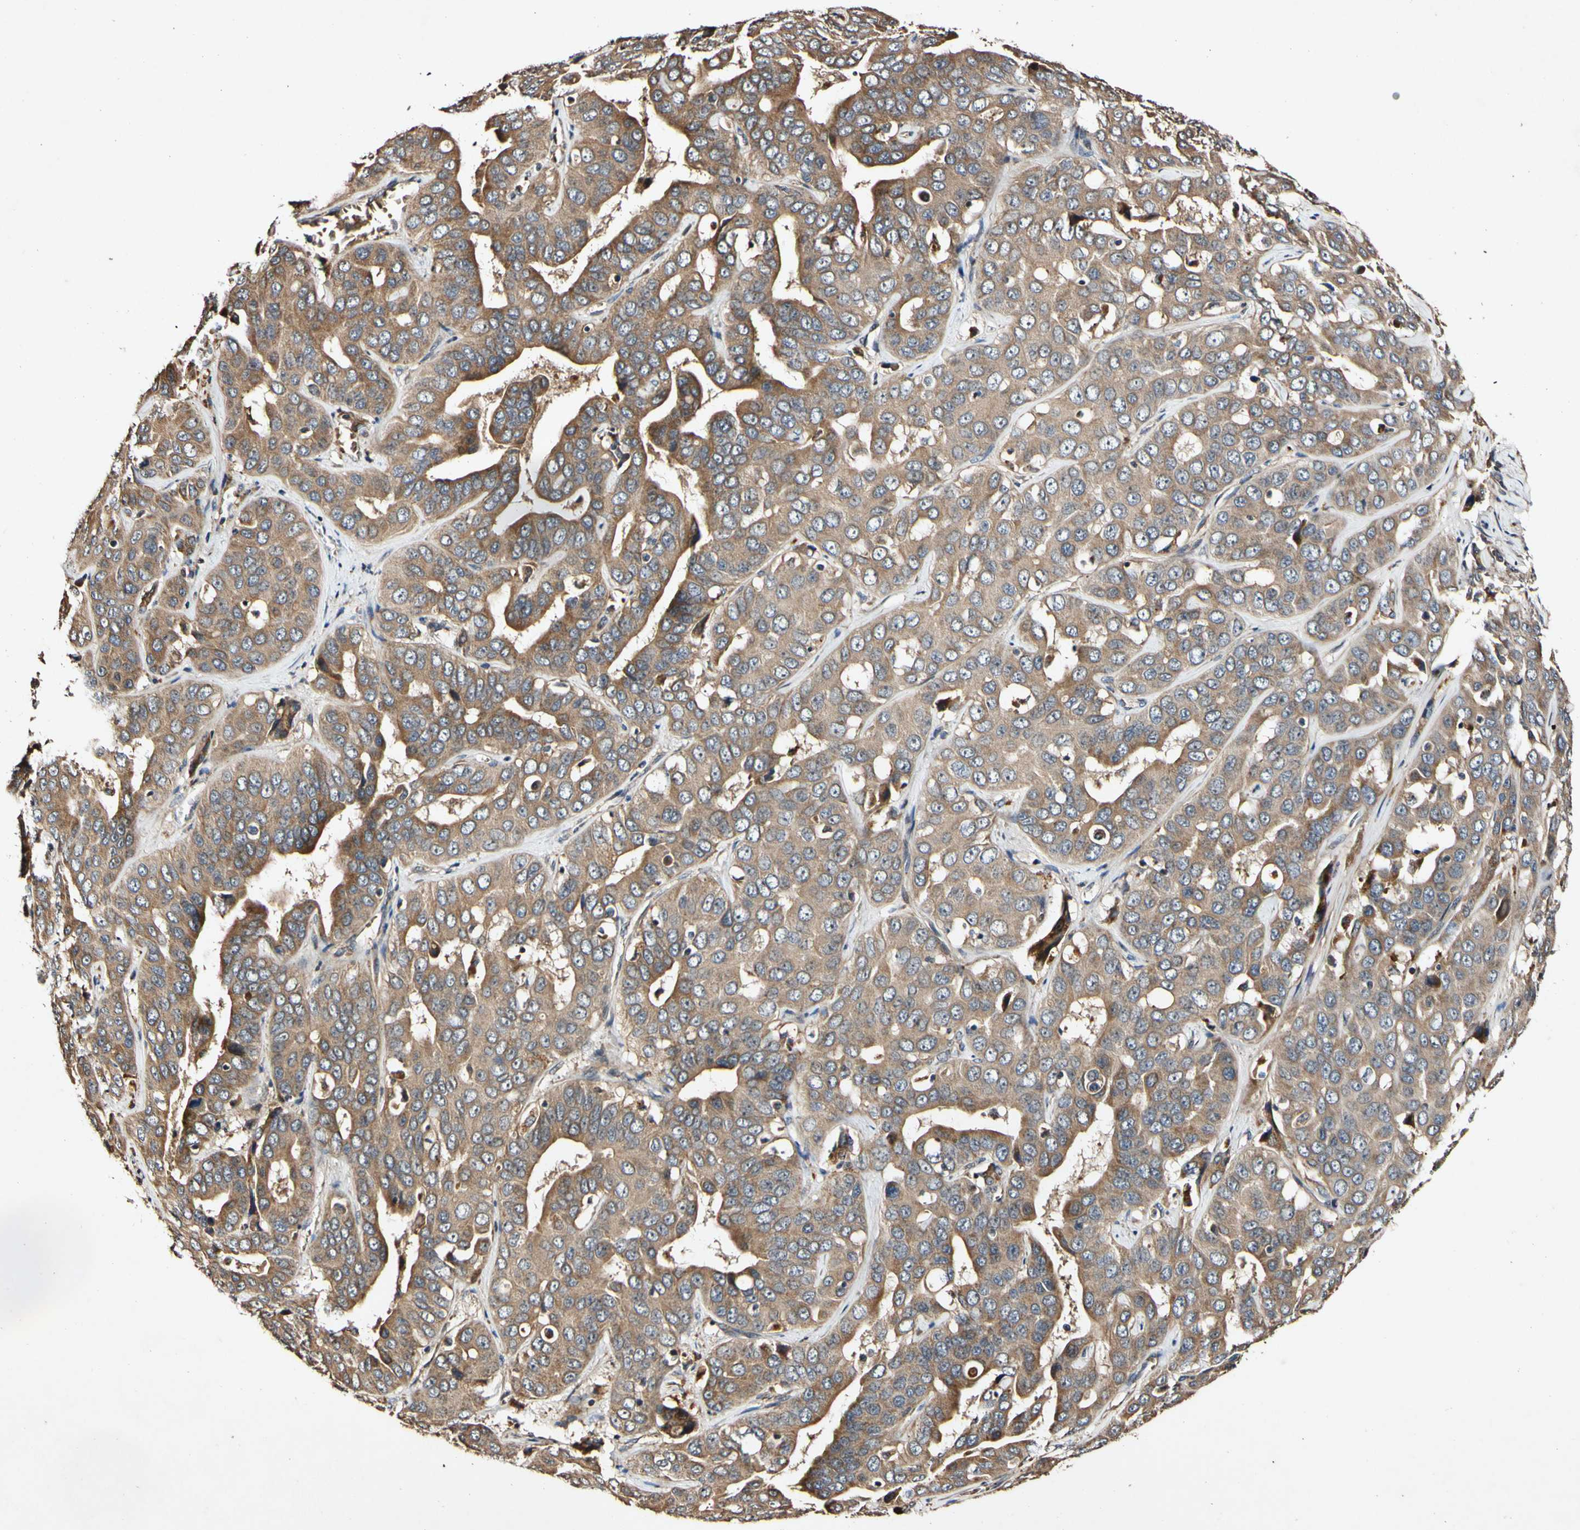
{"staining": {"intensity": "moderate", "quantity": ">75%", "location": "cytoplasmic/membranous"}, "tissue": "liver cancer", "cell_type": "Tumor cells", "image_type": "cancer", "snomed": [{"axis": "morphology", "description": "Cholangiocarcinoma"}, {"axis": "topography", "description": "Liver"}], "caption": "Moderate cytoplasmic/membranous protein expression is present in approximately >75% of tumor cells in liver cholangiocarcinoma.", "gene": "PLAT", "patient": {"sex": "female", "age": 52}}